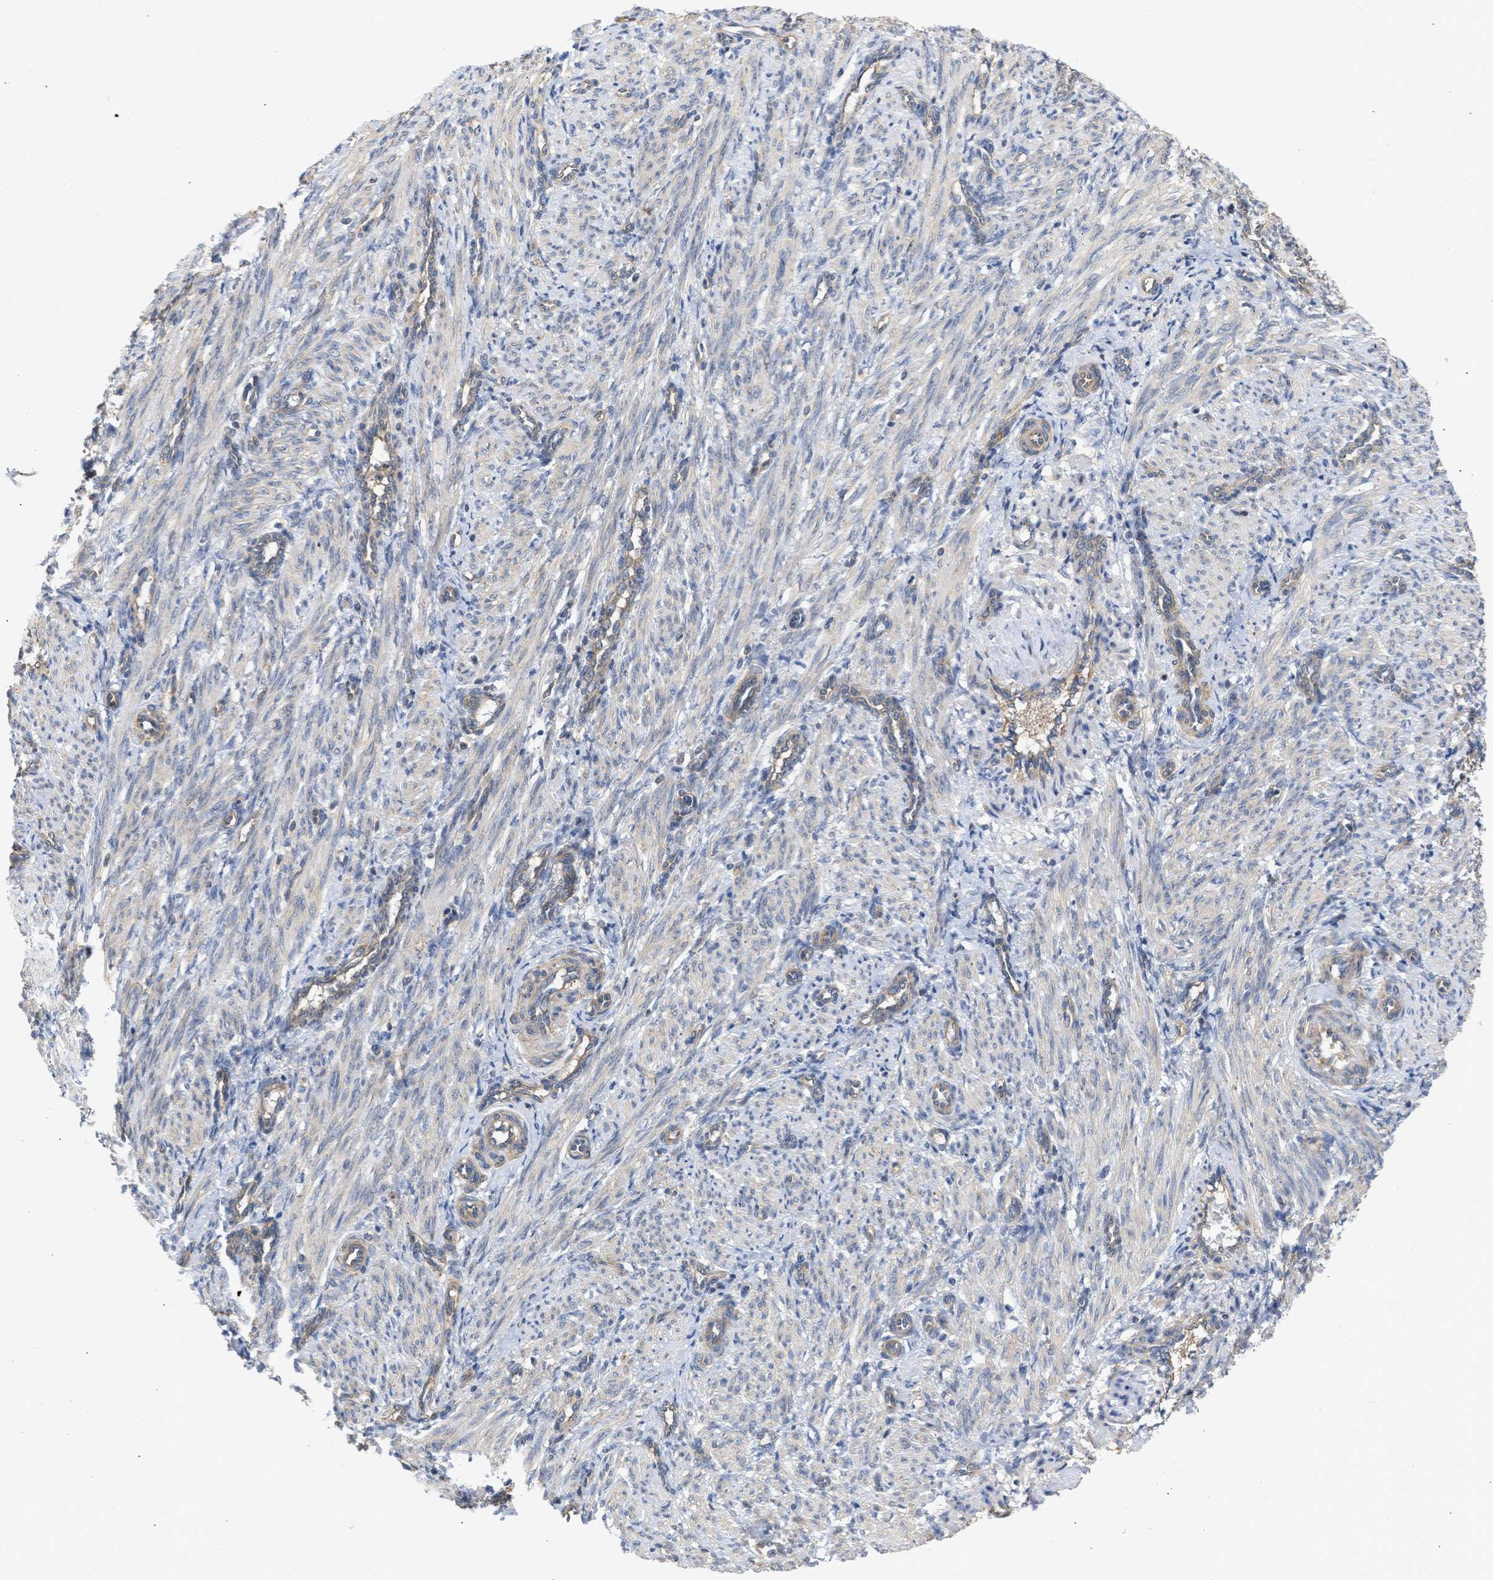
{"staining": {"intensity": "negative", "quantity": "none", "location": "none"}, "tissue": "smooth muscle", "cell_type": "Smooth muscle cells", "image_type": "normal", "snomed": [{"axis": "morphology", "description": "Normal tissue, NOS"}, {"axis": "topography", "description": "Endometrium"}], "caption": "There is no significant staining in smooth muscle cells of smooth muscle. The staining was performed using DAB (3,3'-diaminobenzidine) to visualize the protein expression in brown, while the nuclei were stained in blue with hematoxylin (Magnification: 20x).", "gene": "MAP2K3", "patient": {"sex": "female", "age": 33}}